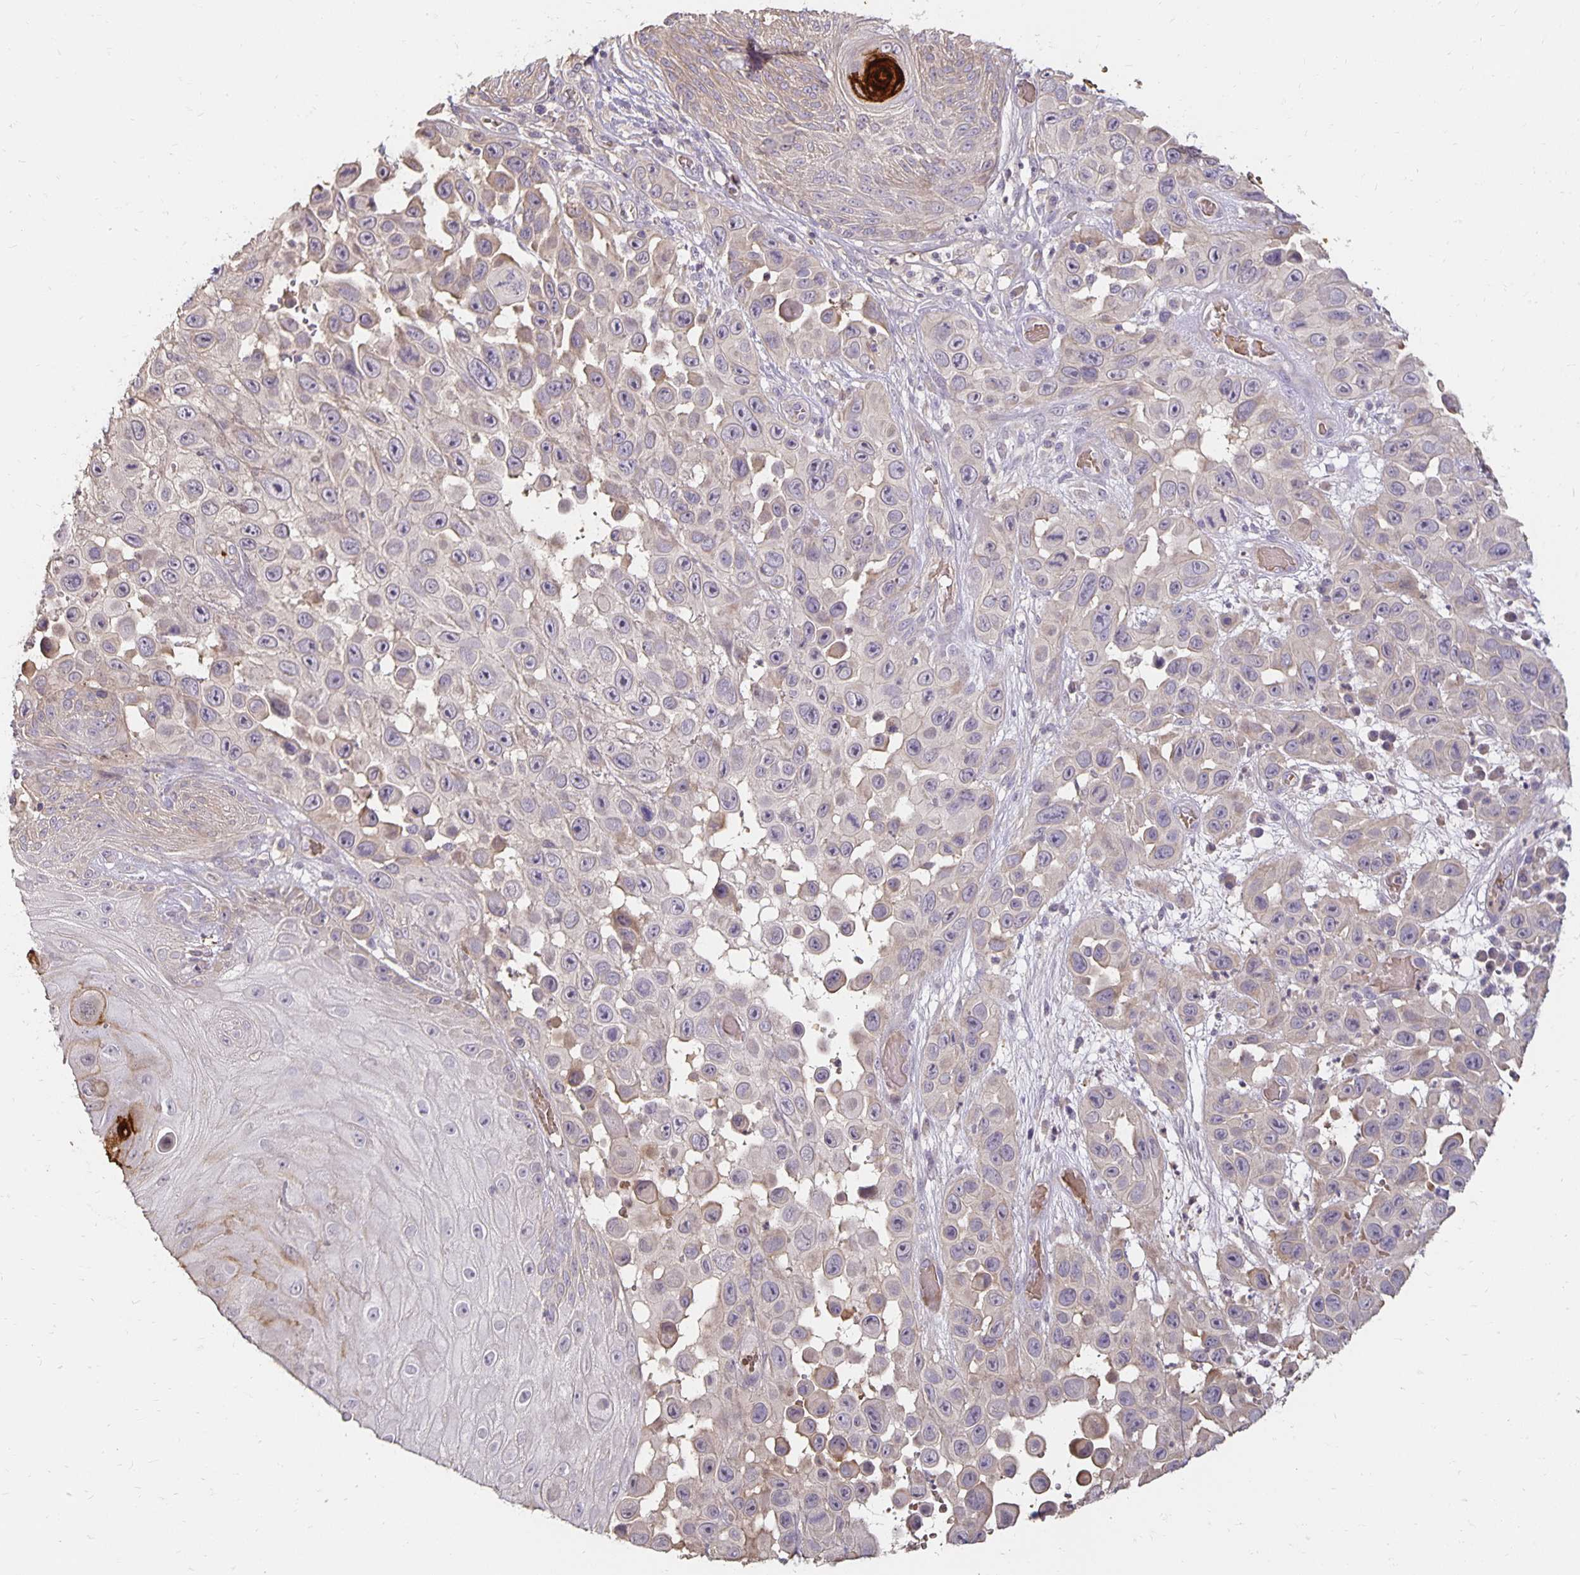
{"staining": {"intensity": "weak", "quantity": "<25%", "location": "cytoplasmic/membranous"}, "tissue": "skin cancer", "cell_type": "Tumor cells", "image_type": "cancer", "snomed": [{"axis": "morphology", "description": "Squamous cell carcinoma, NOS"}, {"axis": "topography", "description": "Skin"}], "caption": "A high-resolution micrograph shows immunohistochemistry staining of skin cancer (squamous cell carcinoma), which reveals no significant positivity in tumor cells.", "gene": "CST6", "patient": {"sex": "male", "age": 81}}